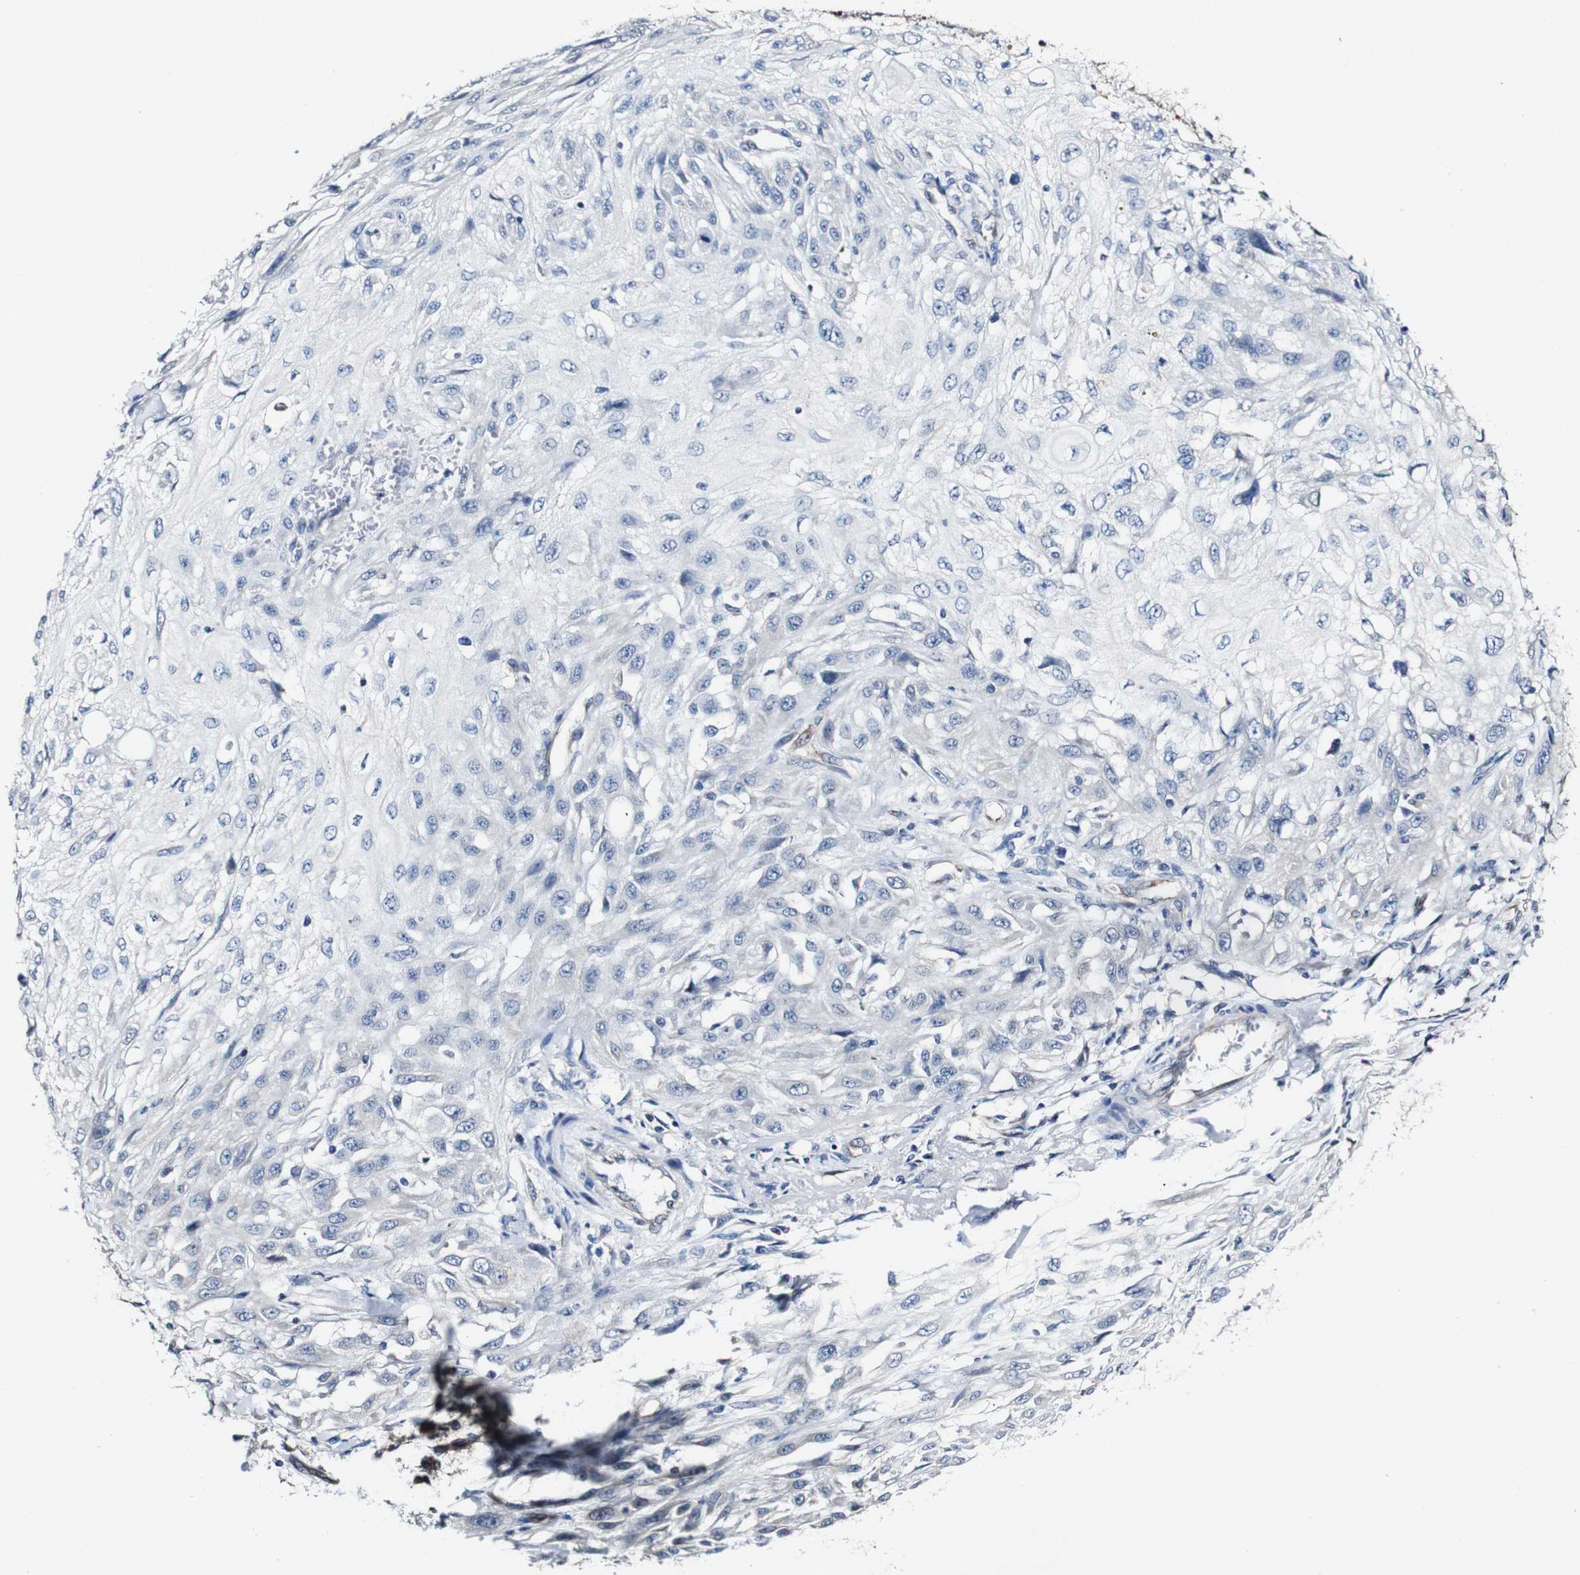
{"staining": {"intensity": "negative", "quantity": "none", "location": "none"}, "tissue": "skin cancer", "cell_type": "Tumor cells", "image_type": "cancer", "snomed": [{"axis": "morphology", "description": "Squamous cell carcinoma, NOS"}, {"axis": "topography", "description": "Skin"}], "caption": "The immunohistochemistry photomicrograph has no significant positivity in tumor cells of skin cancer (squamous cell carcinoma) tissue.", "gene": "GRAMD1A", "patient": {"sex": "male", "age": 75}}